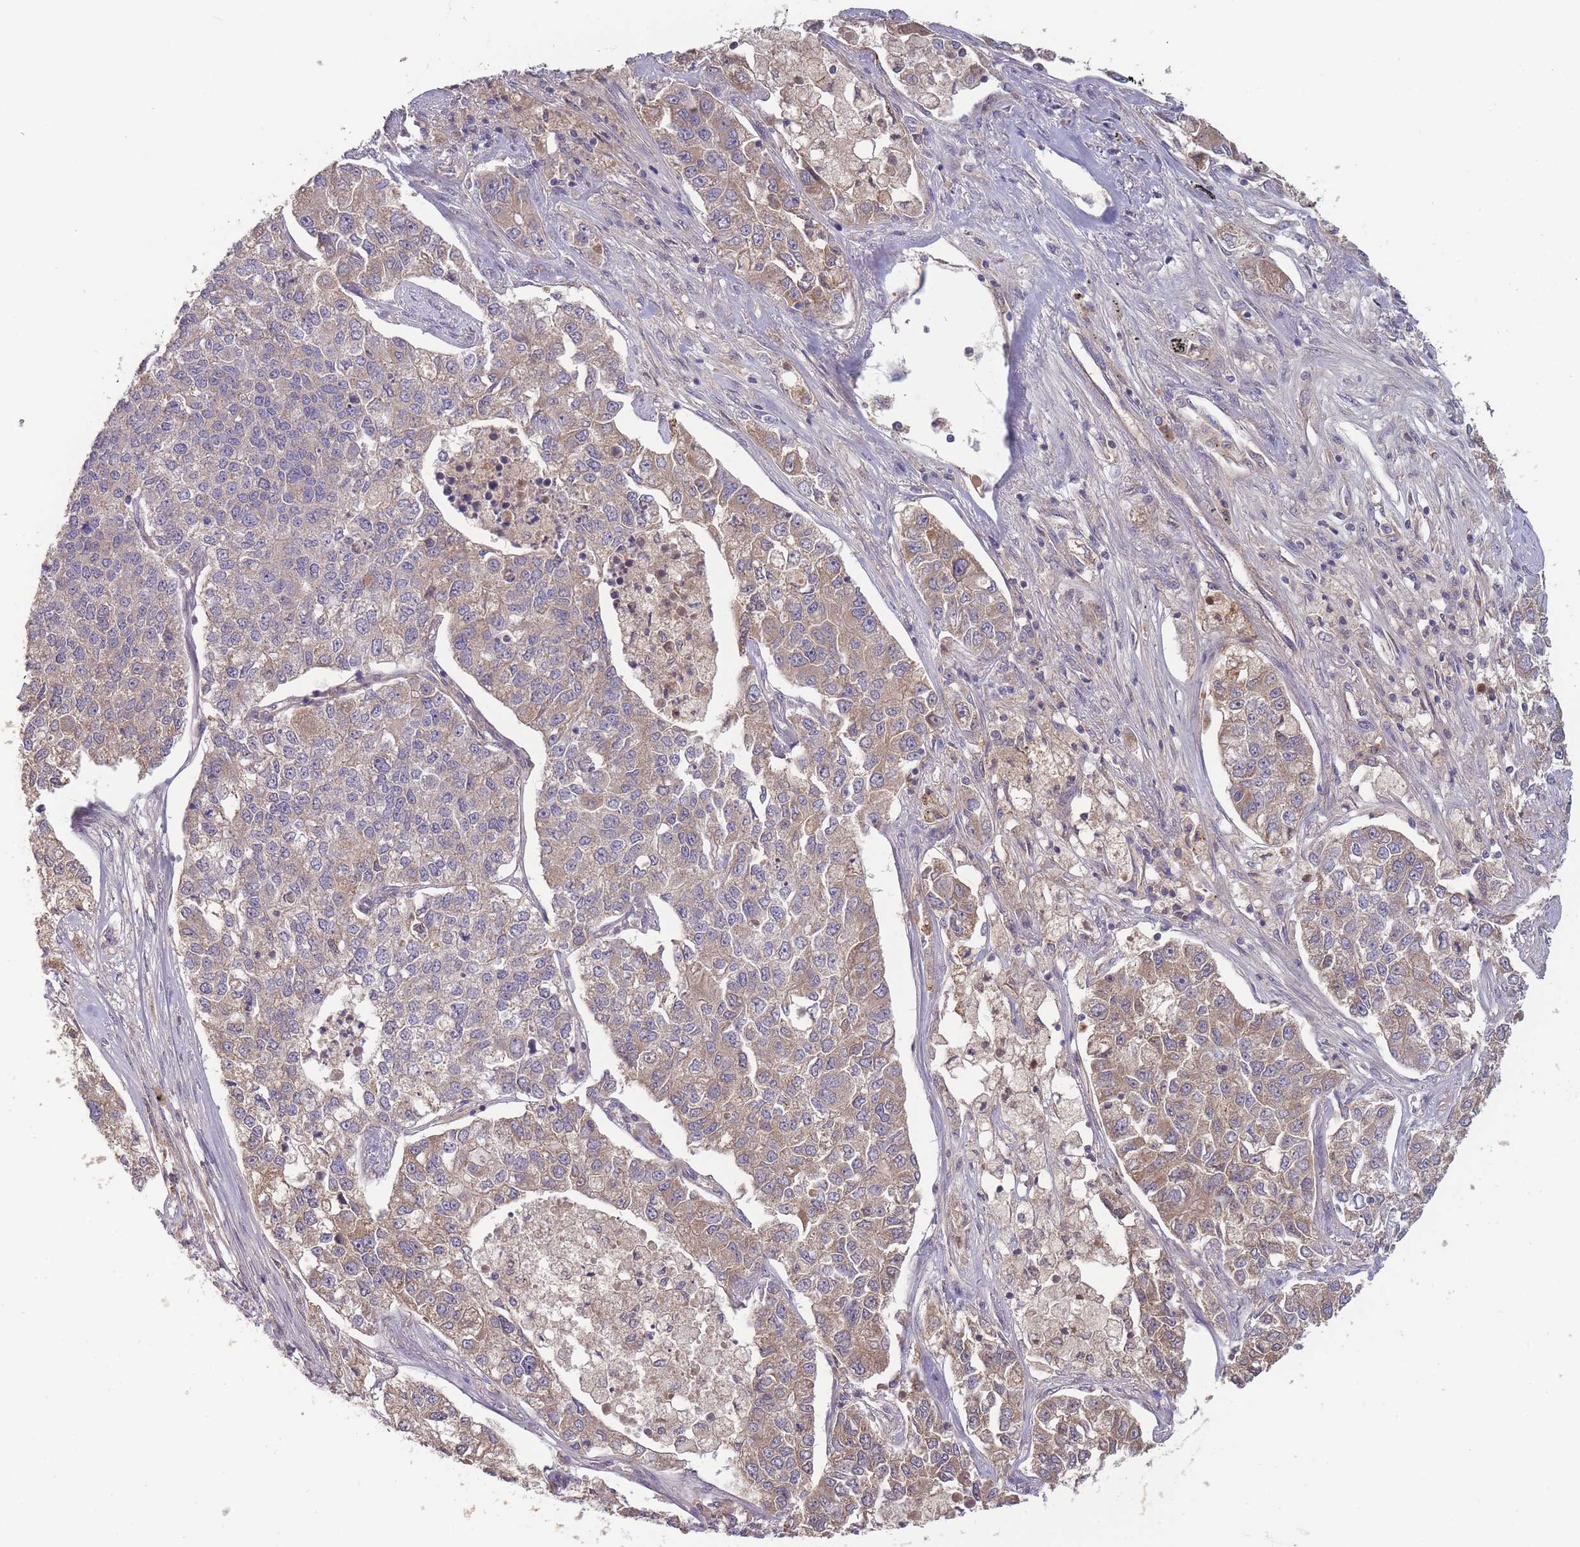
{"staining": {"intensity": "weak", "quantity": "25%-75%", "location": "cytoplasmic/membranous"}, "tissue": "lung cancer", "cell_type": "Tumor cells", "image_type": "cancer", "snomed": [{"axis": "morphology", "description": "Adenocarcinoma, NOS"}, {"axis": "topography", "description": "Lung"}], "caption": "DAB immunohistochemical staining of adenocarcinoma (lung) demonstrates weak cytoplasmic/membranous protein expression in about 25%-75% of tumor cells.", "gene": "NDUFAF5", "patient": {"sex": "male", "age": 49}}